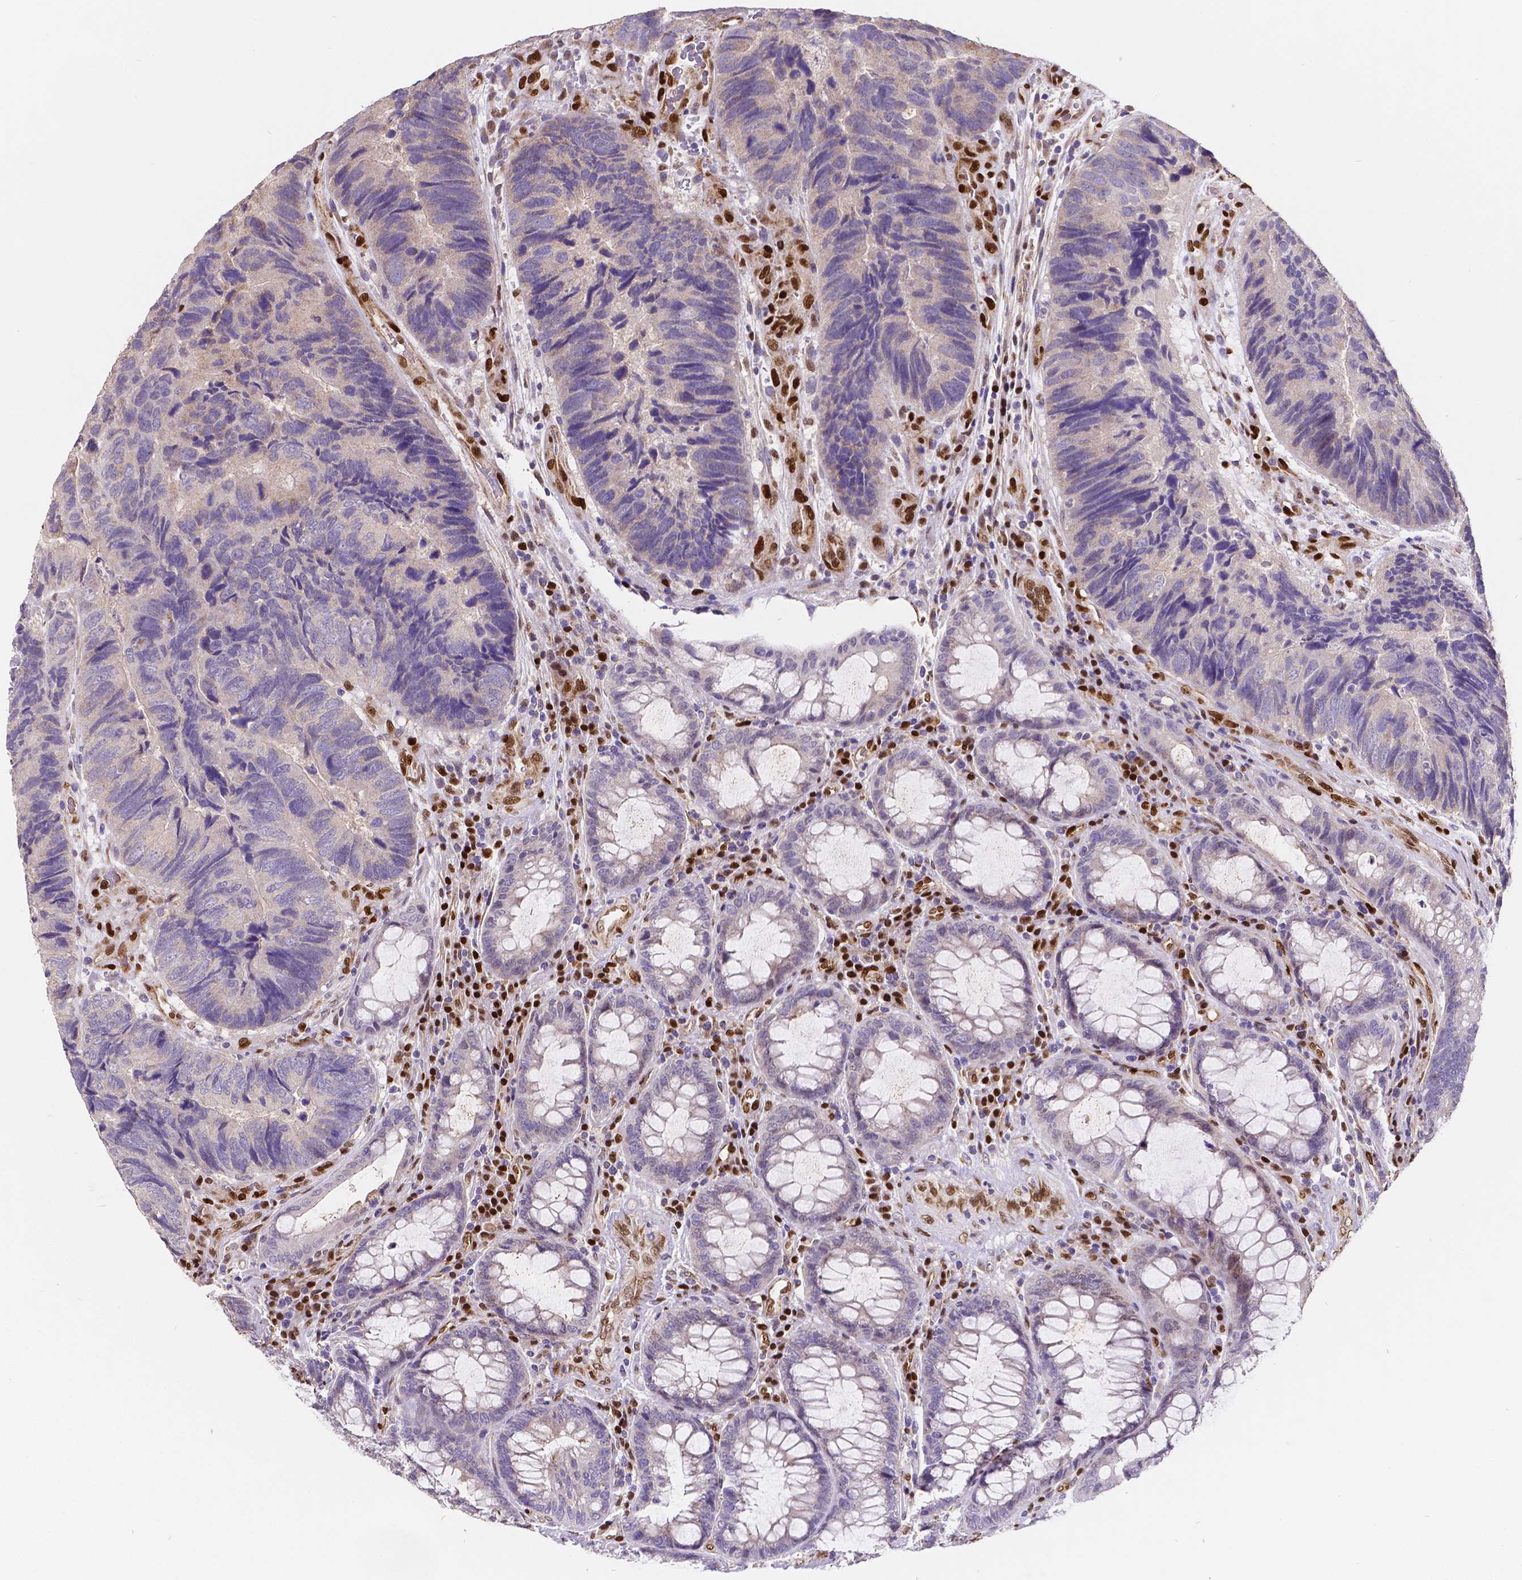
{"staining": {"intensity": "negative", "quantity": "none", "location": "none"}, "tissue": "colorectal cancer", "cell_type": "Tumor cells", "image_type": "cancer", "snomed": [{"axis": "morphology", "description": "Adenocarcinoma, NOS"}, {"axis": "topography", "description": "Colon"}], "caption": "An IHC histopathology image of colorectal adenocarcinoma is shown. There is no staining in tumor cells of colorectal adenocarcinoma. (IHC, brightfield microscopy, high magnification).", "gene": "MEF2C", "patient": {"sex": "female", "age": 67}}